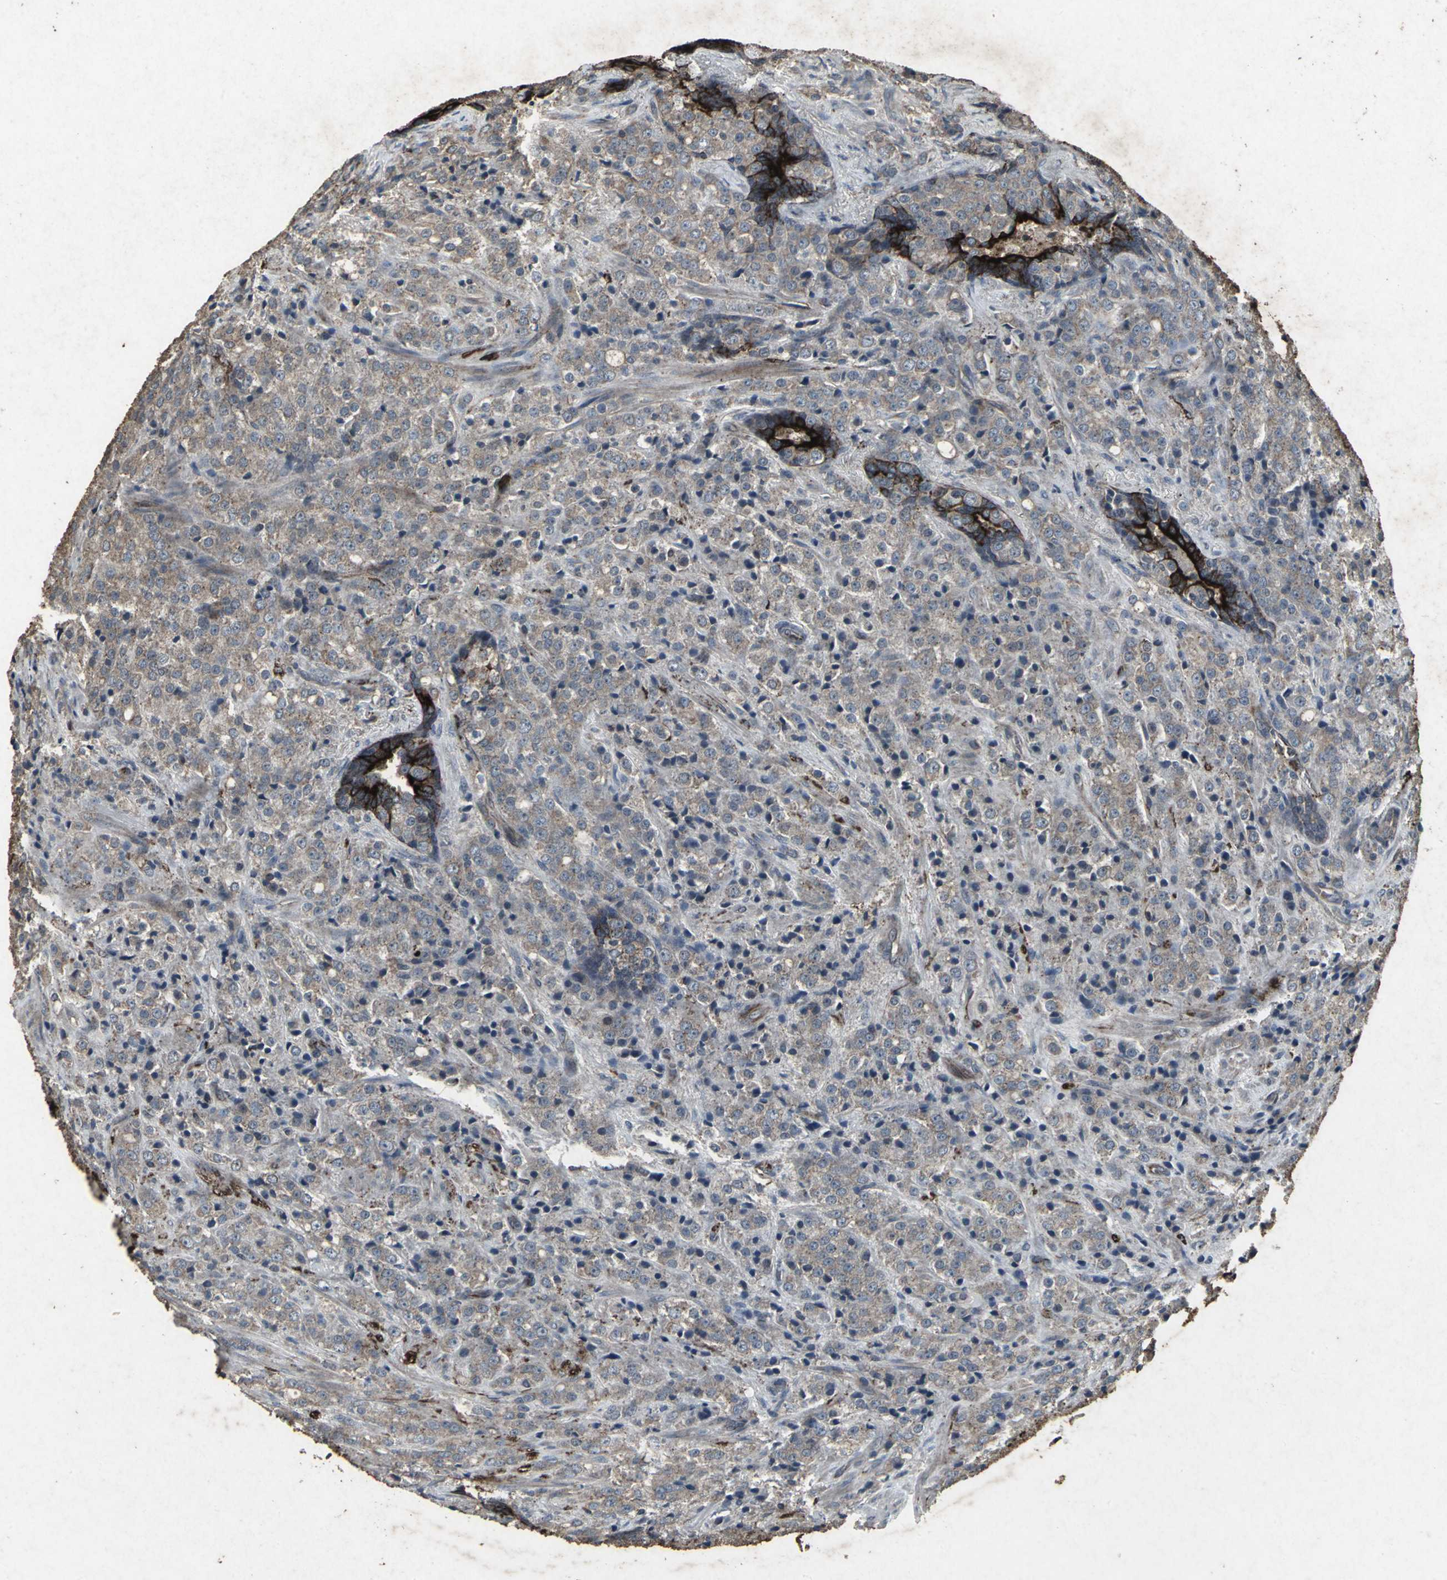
{"staining": {"intensity": "strong", "quantity": "25%-75%", "location": "cytoplasmic/membranous"}, "tissue": "prostate cancer", "cell_type": "Tumor cells", "image_type": "cancer", "snomed": [{"axis": "morphology", "description": "Adenocarcinoma, Medium grade"}, {"axis": "topography", "description": "Prostate"}], "caption": "A brown stain highlights strong cytoplasmic/membranous expression of a protein in human prostate medium-grade adenocarcinoma tumor cells.", "gene": "CCR9", "patient": {"sex": "male", "age": 70}}